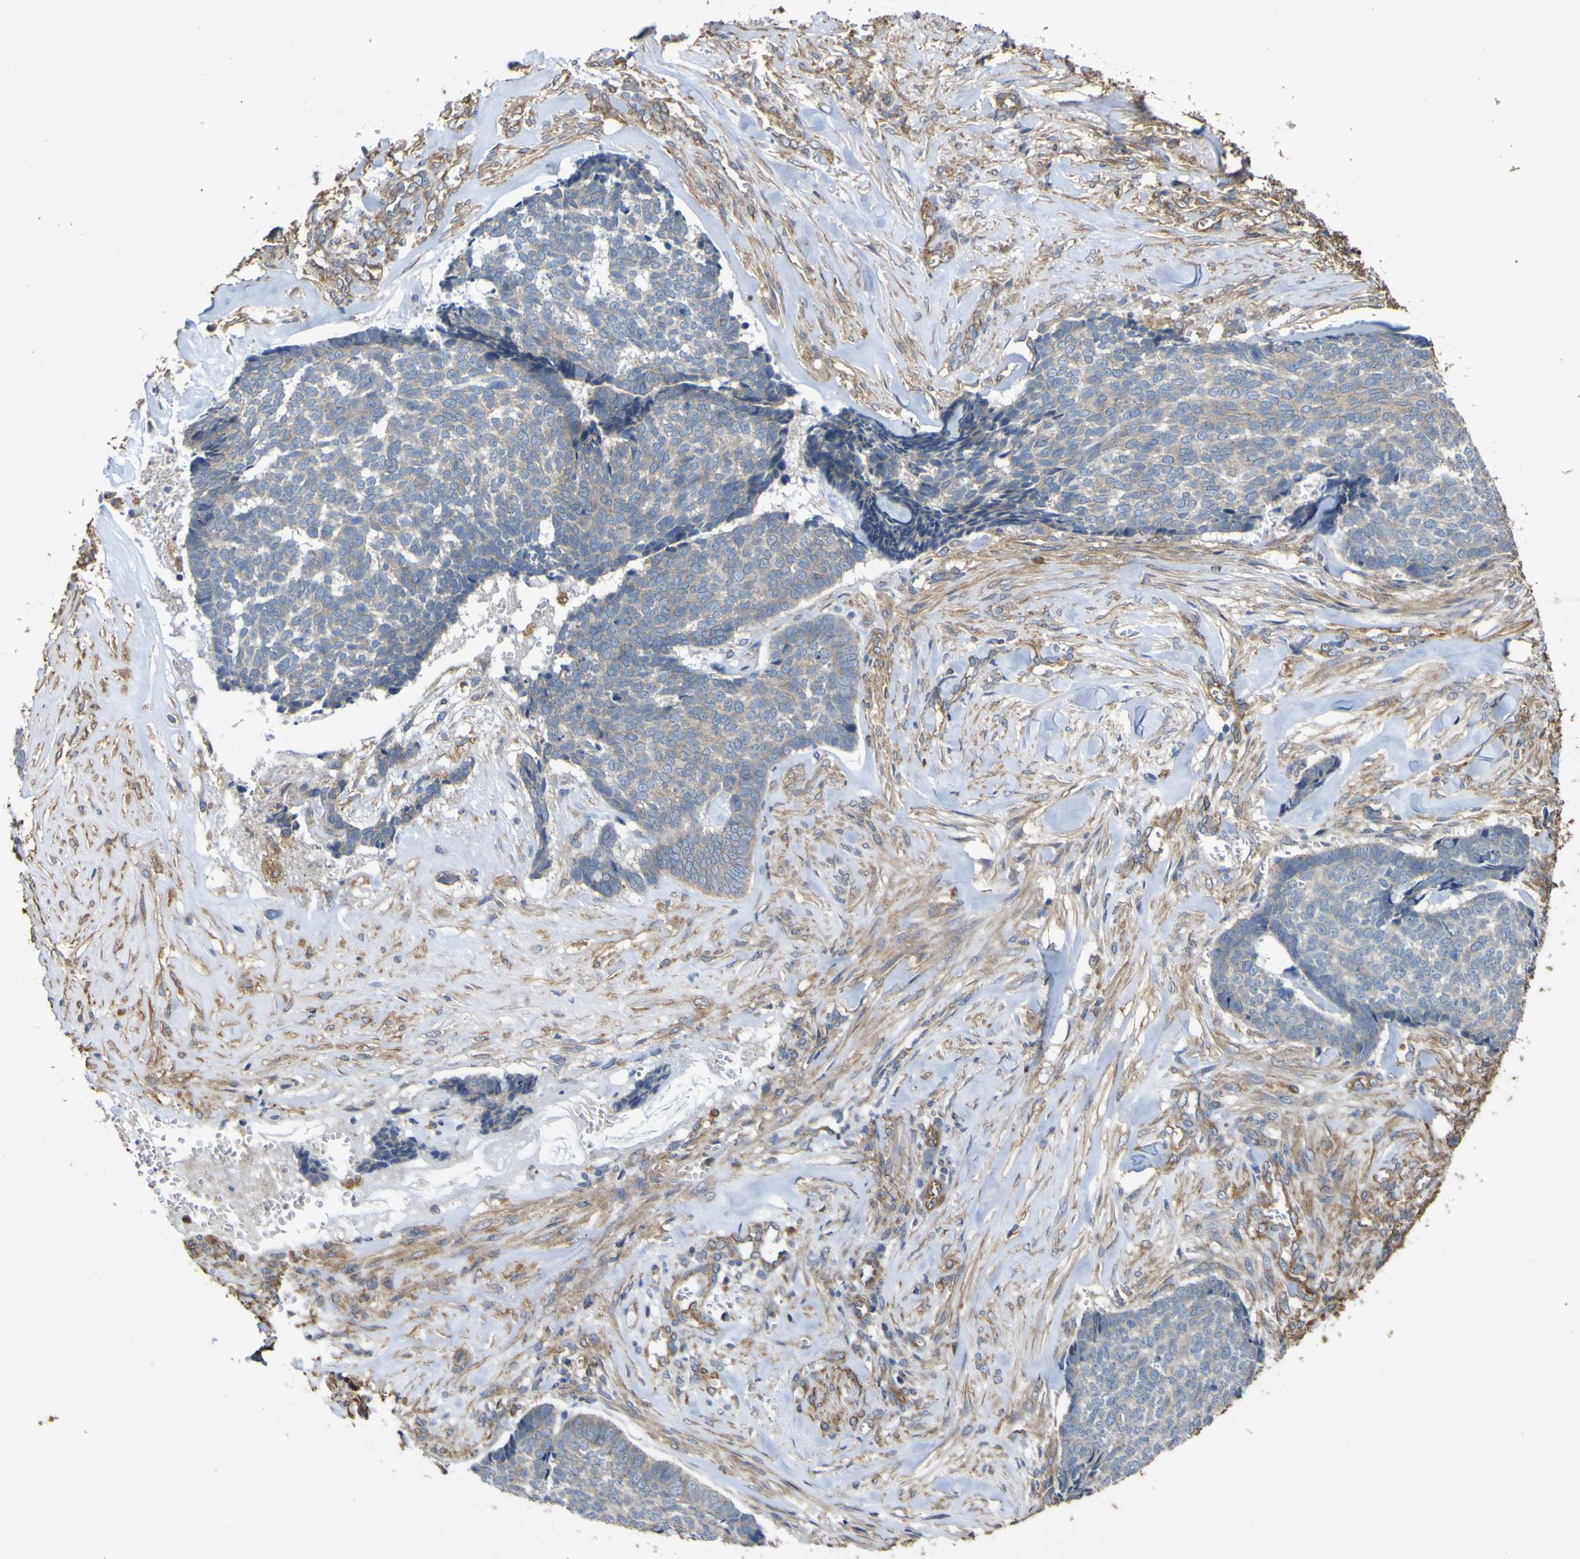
{"staining": {"intensity": "weak", "quantity": ">75%", "location": "cytoplasmic/membranous"}, "tissue": "skin cancer", "cell_type": "Tumor cells", "image_type": "cancer", "snomed": [{"axis": "morphology", "description": "Basal cell carcinoma"}, {"axis": "topography", "description": "Skin"}], "caption": "Immunohistochemistry (IHC) micrograph of neoplastic tissue: human basal cell carcinoma (skin) stained using IHC exhibits low levels of weak protein expression localized specifically in the cytoplasmic/membranous of tumor cells, appearing as a cytoplasmic/membranous brown color.", "gene": "TNFSF15", "patient": {"sex": "male", "age": 84}}